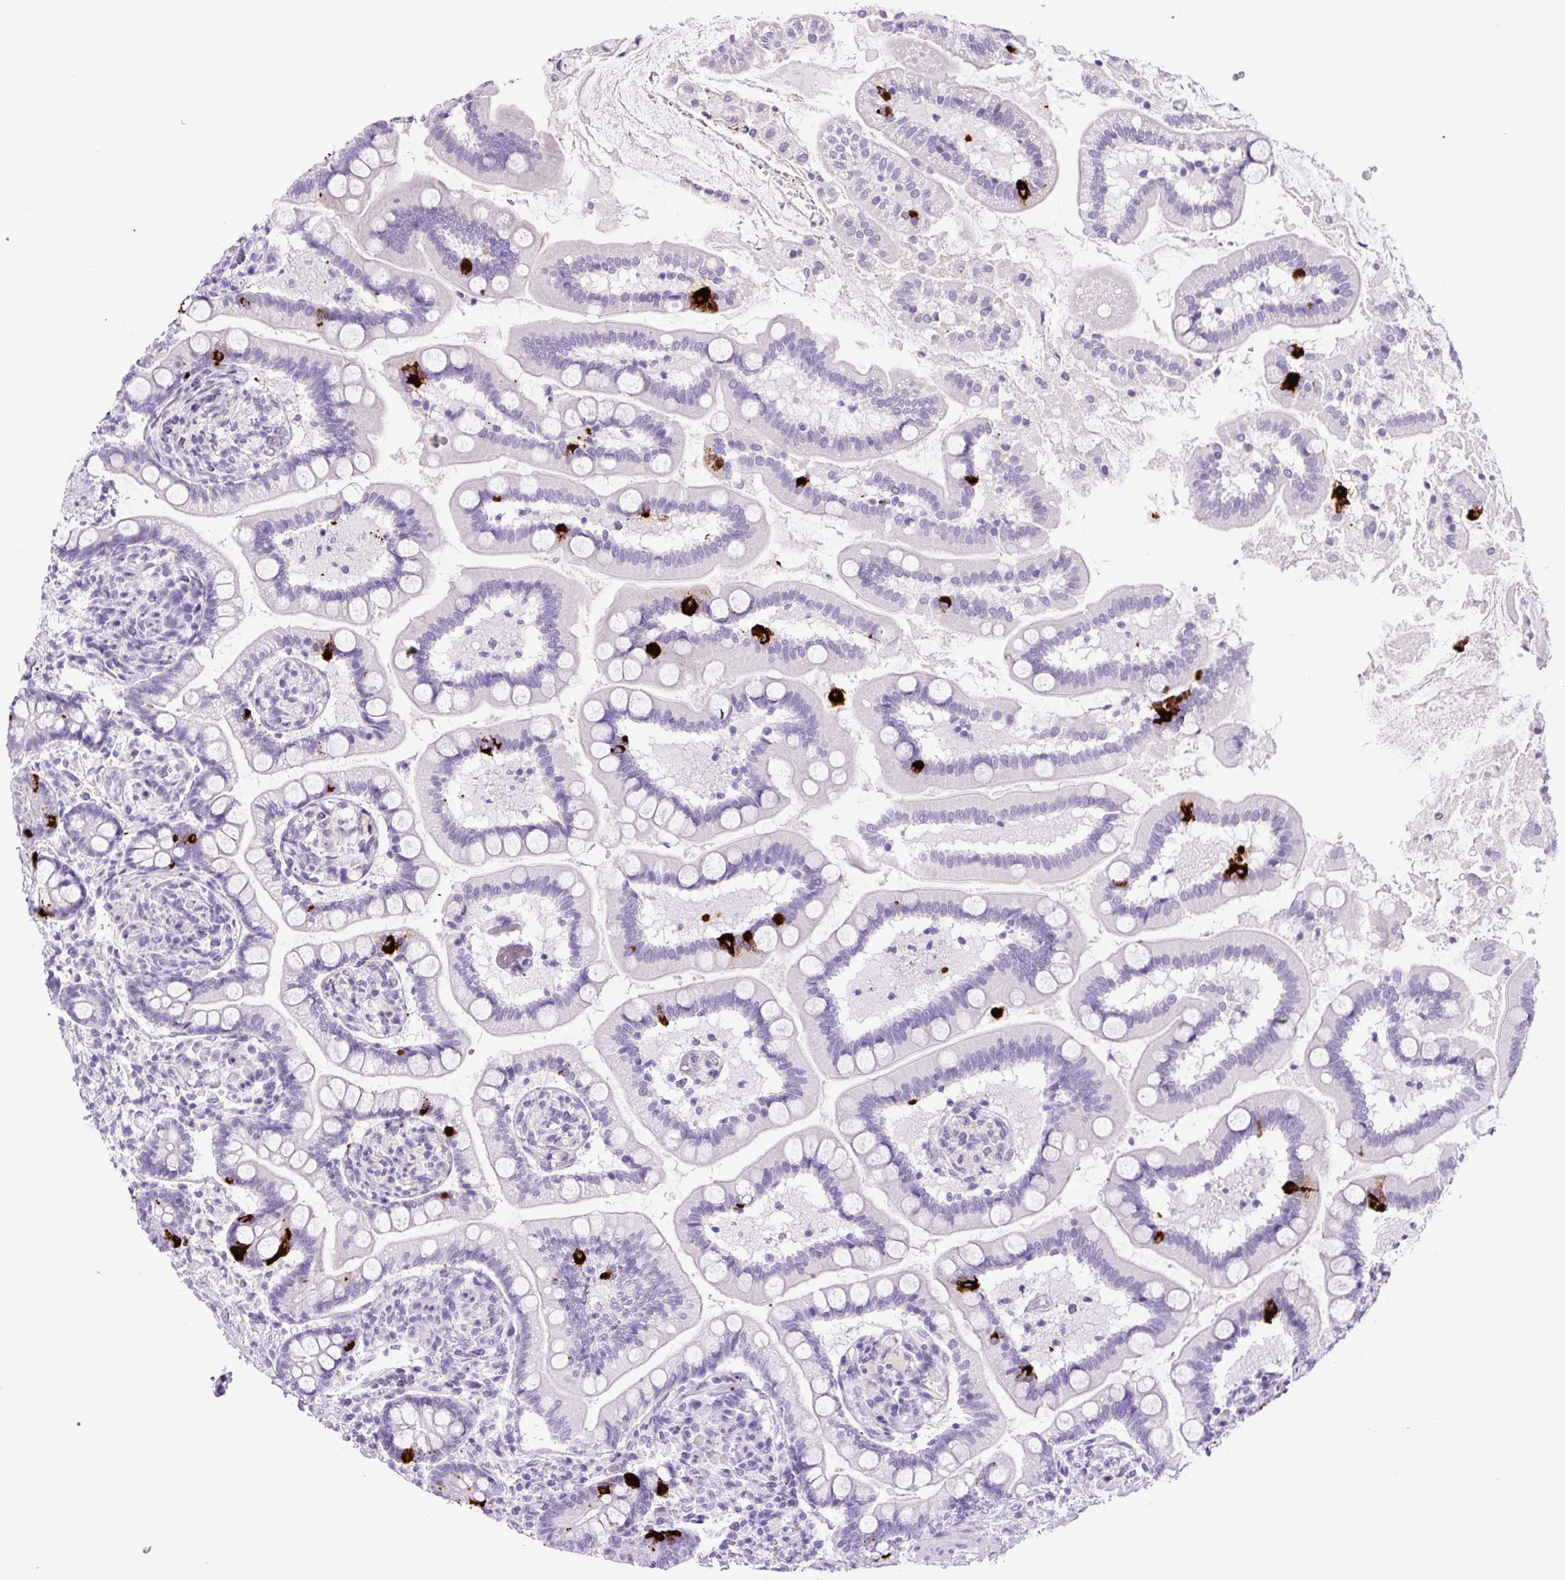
{"staining": {"intensity": "strong", "quantity": "<25%", "location": "cytoplasmic/membranous"}, "tissue": "small intestine", "cell_type": "Glandular cells", "image_type": "normal", "snomed": [{"axis": "morphology", "description": "Normal tissue, NOS"}, {"axis": "topography", "description": "Small intestine"}], "caption": "A high-resolution micrograph shows immunohistochemistry (IHC) staining of benign small intestine, which demonstrates strong cytoplasmic/membranous staining in about <25% of glandular cells.", "gene": "CHGA", "patient": {"sex": "female", "age": 64}}